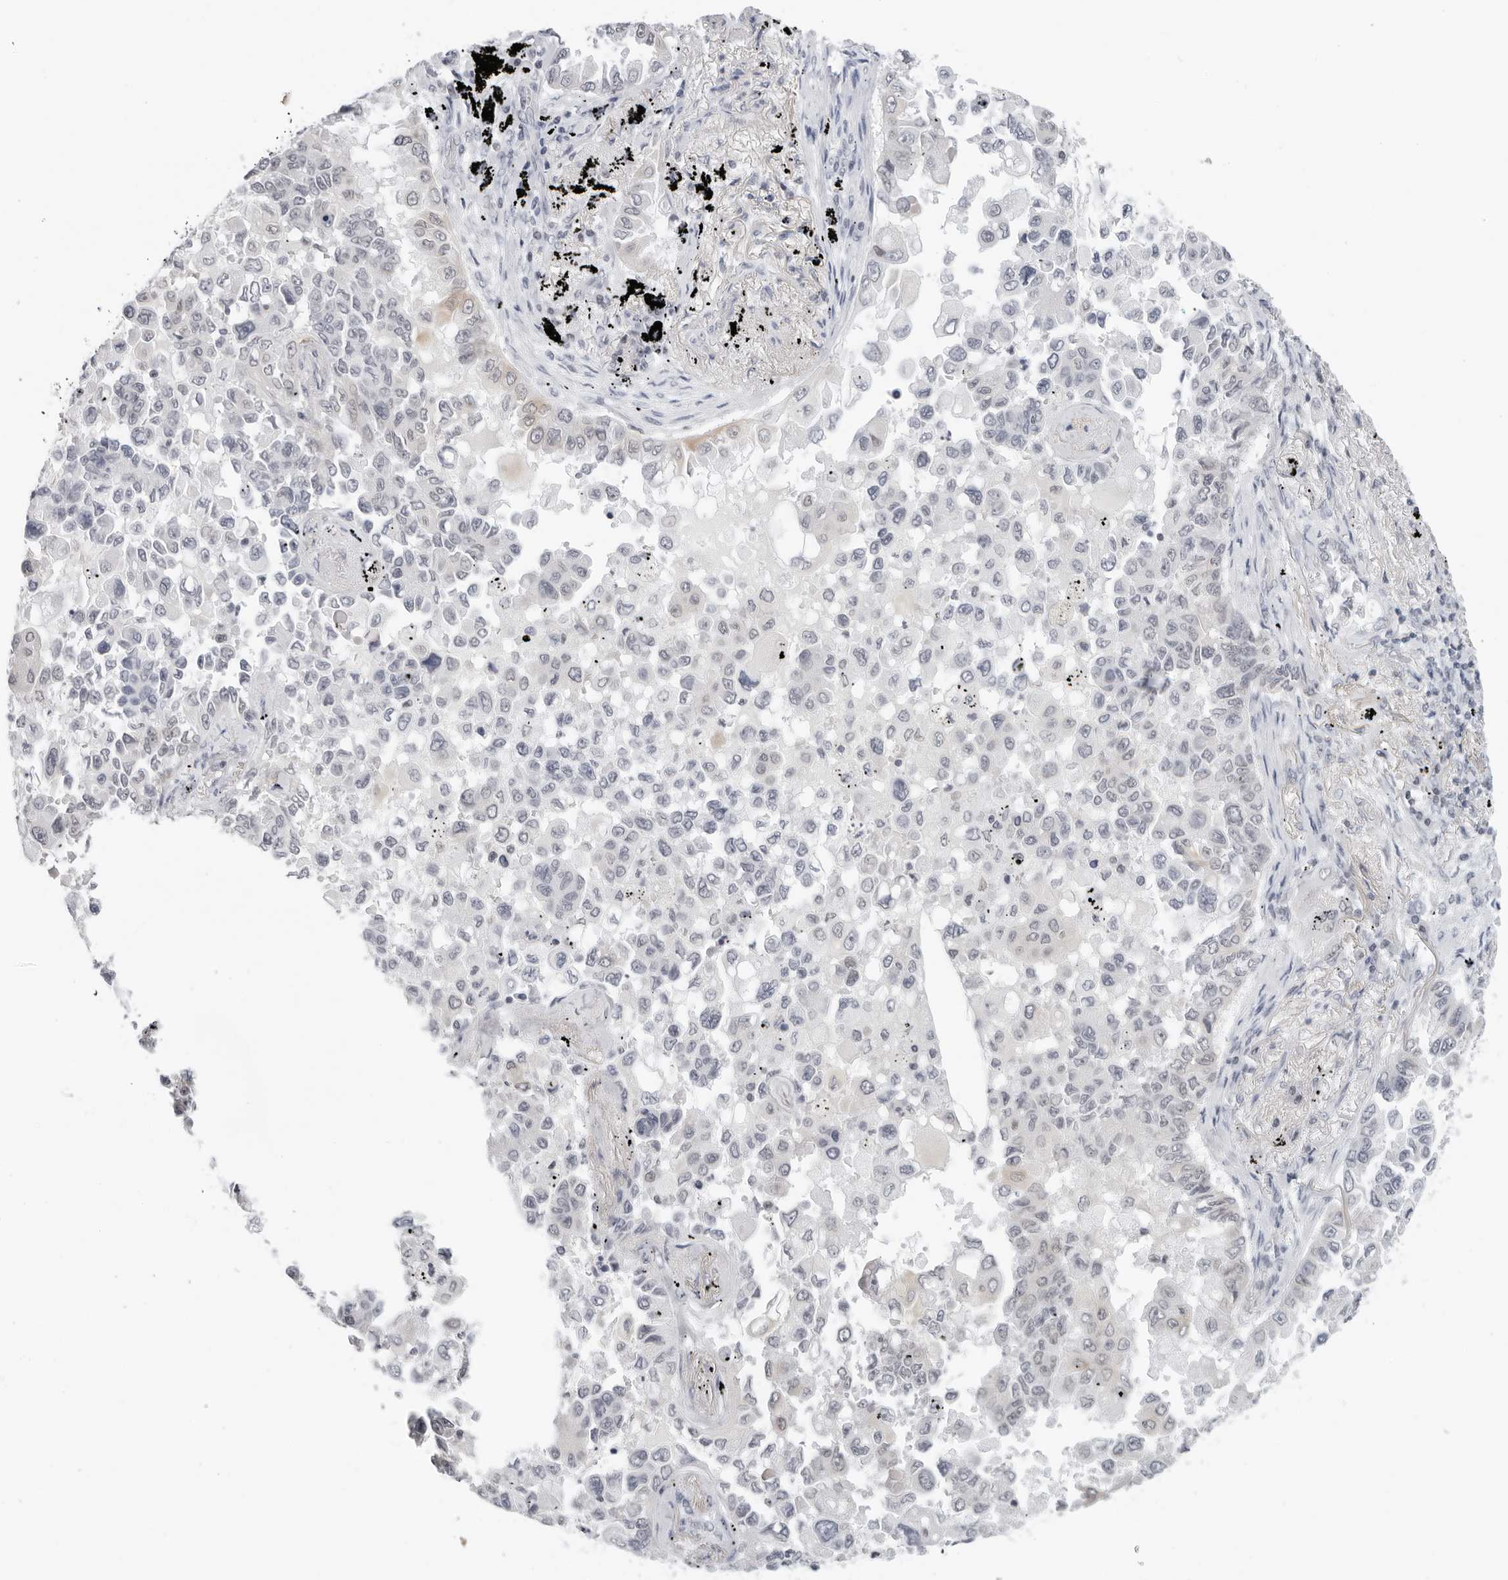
{"staining": {"intensity": "negative", "quantity": "none", "location": "none"}, "tissue": "lung cancer", "cell_type": "Tumor cells", "image_type": "cancer", "snomed": [{"axis": "morphology", "description": "Adenocarcinoma, NOS"}, {"axis": "topography", "description": "Lung"}], "caption": "Immunohistochemistry (IHC) of human lung cancer shows no staining in tumor cells. Brightfield microscopy of immunohistochemistry (IHC) stained with DAB (brown) and hematoxylin (blue), captured at high magnification.", "gene": "FLG2", "patient": {"sex": "female", "age": 67}}